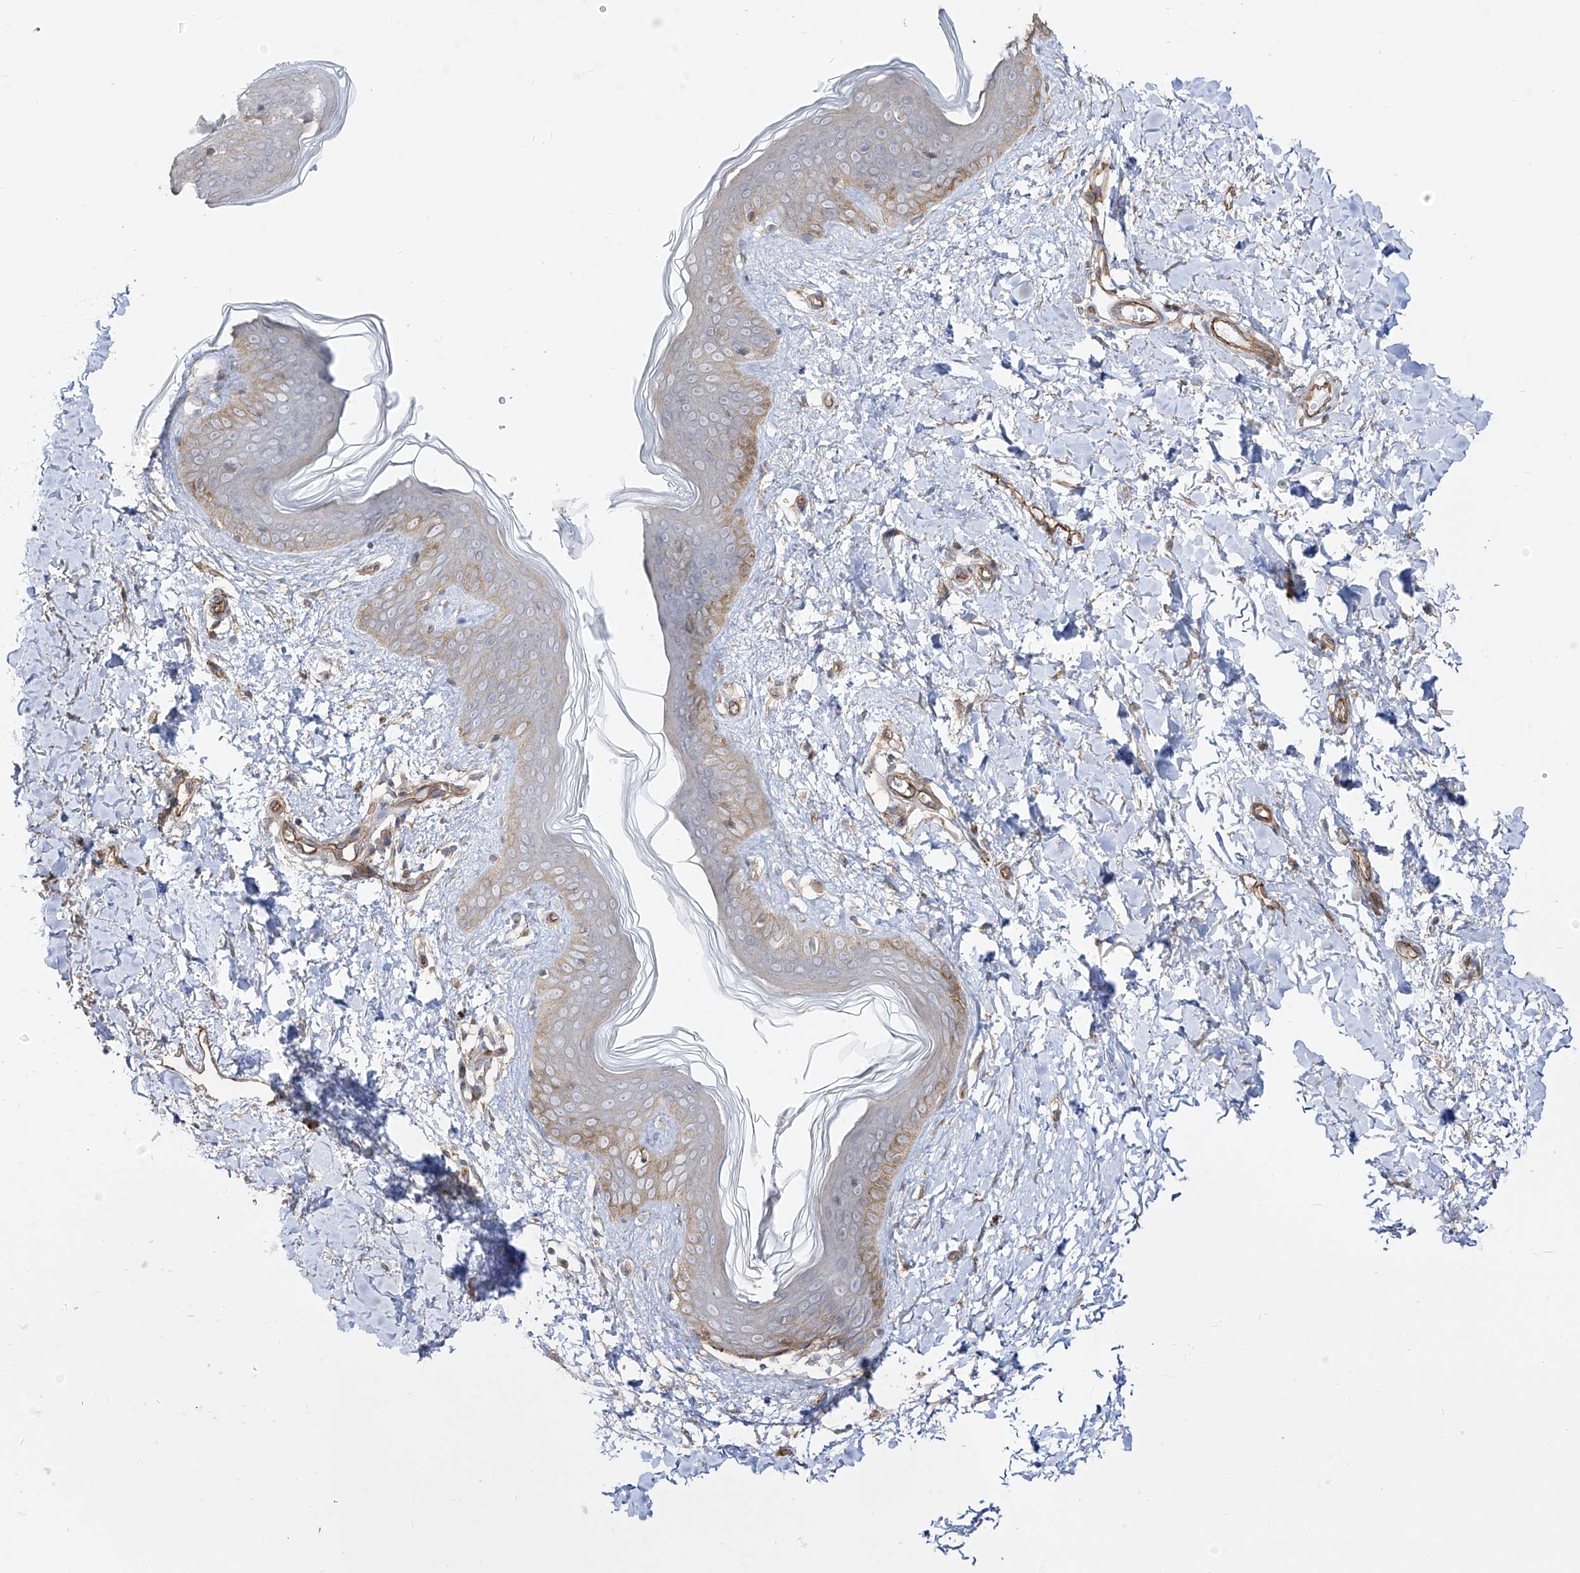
{"staining": {"intensity": "moderate", "quantity": ">75%", "location": "cytoplasmic/membranous"}, "tissue": "skin", "cell_type": "Fibroblasts", "image_type": "normal", "snomed": [{"axis": "morphology", "description": "Normal tissue, NOS"}, {"axis": "topography", "description": "Skin"}], "caption": "Moderate cytoplasmic/membranous expression for a protein is identified in about >75% of fibroblasts of unremarkable skin using immunohistochemistry.", "gene": "ZNF180", "patient": {"sex": "female", "age": 46}}